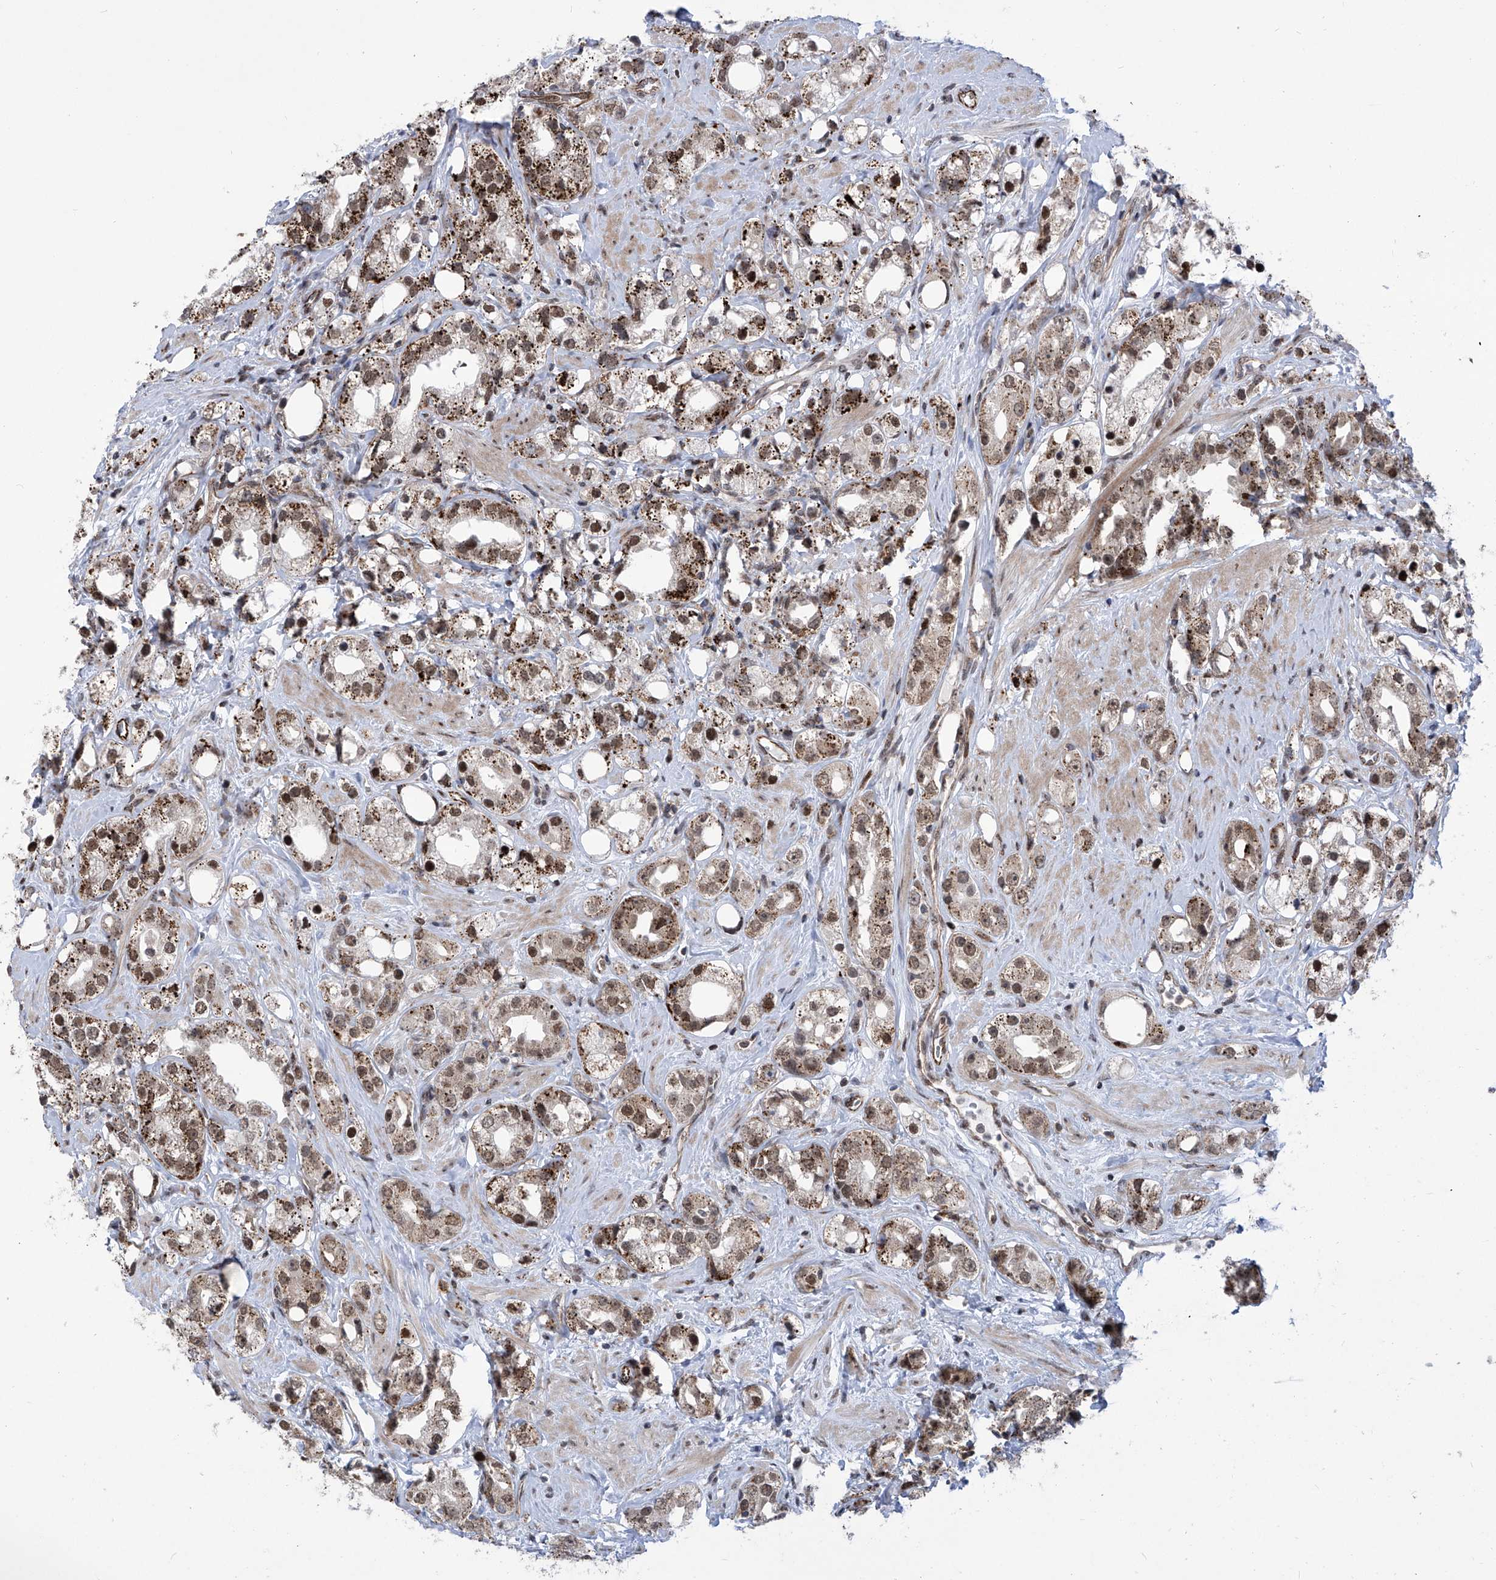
{"staining": {"intensity": "moderate", "quantity": ">75%", "location": "cytoplasmic/membranous,nuclear"}, "tissue": "prostate cancer", "cell_type": "Tumor cells", "image_type": "cancer", "snomed": [{"axis": "morphology", "description": "Adenocarcinoma, NOS"}, {"axis": "topography", "description": "Prostate"}], "caption": "A medium amount of moderate cytoplasmic/membranous and nuclear positivity is identified in about >75% of tumor cells in prostate adenocarcinoma tissue.", "gene": "CEP290", "patient": {"sex": "male", "age": 79}}